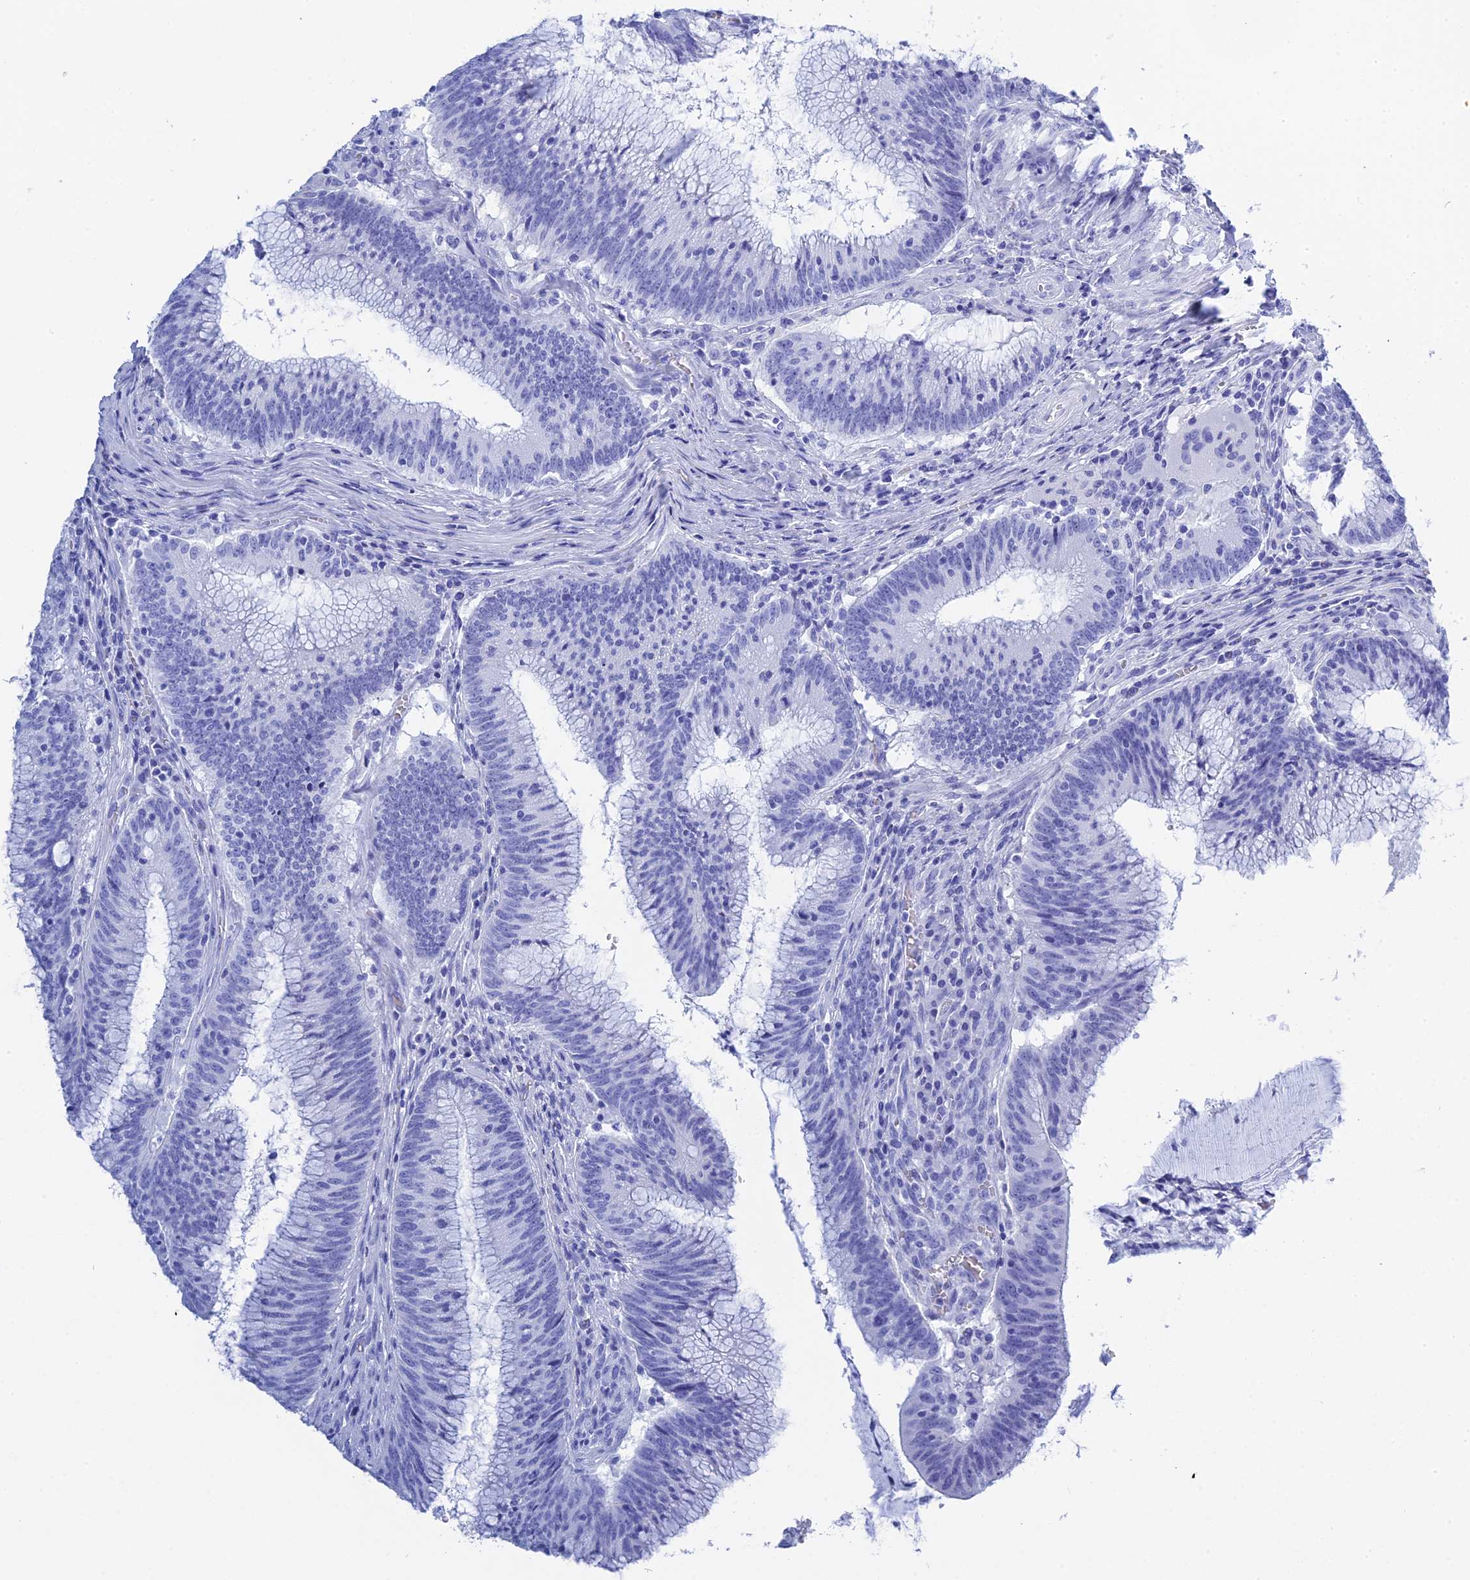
{"staining": {"intensity": "negative", "quantity": "none", "location": "none"}, "tissue": "colorectal cancer", "cell_type": "Tumor cells", "image_type": "cancer", "snomed": [{"axis": "morphology", "description": "Adenocarcinoma, NOS"}, {"axis": "topography", "description": "Rectum"}], "caption": "This is a histopathology image of immunohistochemistry (IHC) staining of colorectal cancer, which shows no staining in tumor cells. (DAB immunohistochemistry (IHC) visualized using brightfield microscopy, high magnification).", "gene": "TEX101", "patient": {"sex": "female", "age": 77}}